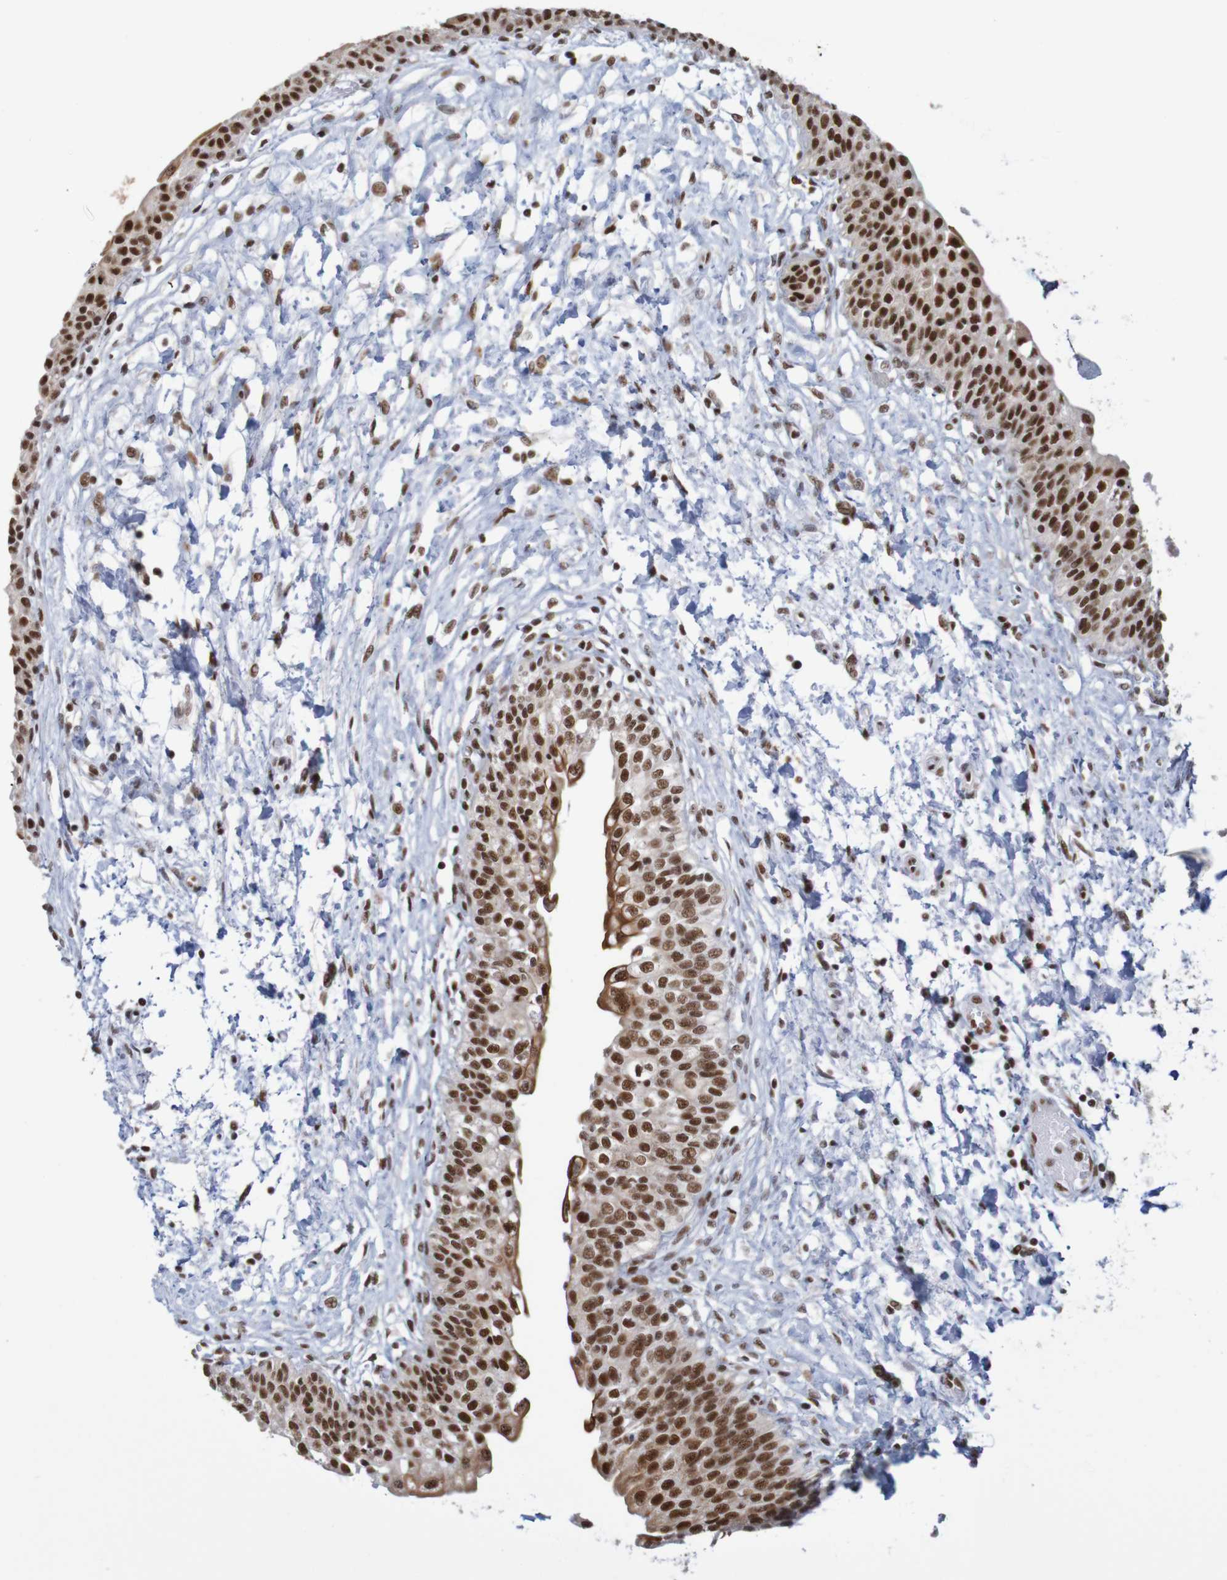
{"staining": {"intensity": "strong", "quantity": ">75%", "location": "nuclear"}, "tissue": "urinary bladder", "cell_type": "Urothelial cells", "image_type": "normal", "snomed": [{"axis": "morphology", "description": "Normal tissue, NOS"}, {"axis": "topography", "description": "Urinary bladder"}], "caption": "Protein expression analysis of unremarkable urinary bladder shows strong nuclear staining in approximately >75% of urothelial cells. Nuclei are stained in blue.", "gene": "THRAP3", "patient": {"sex": "male", "age": 55}}